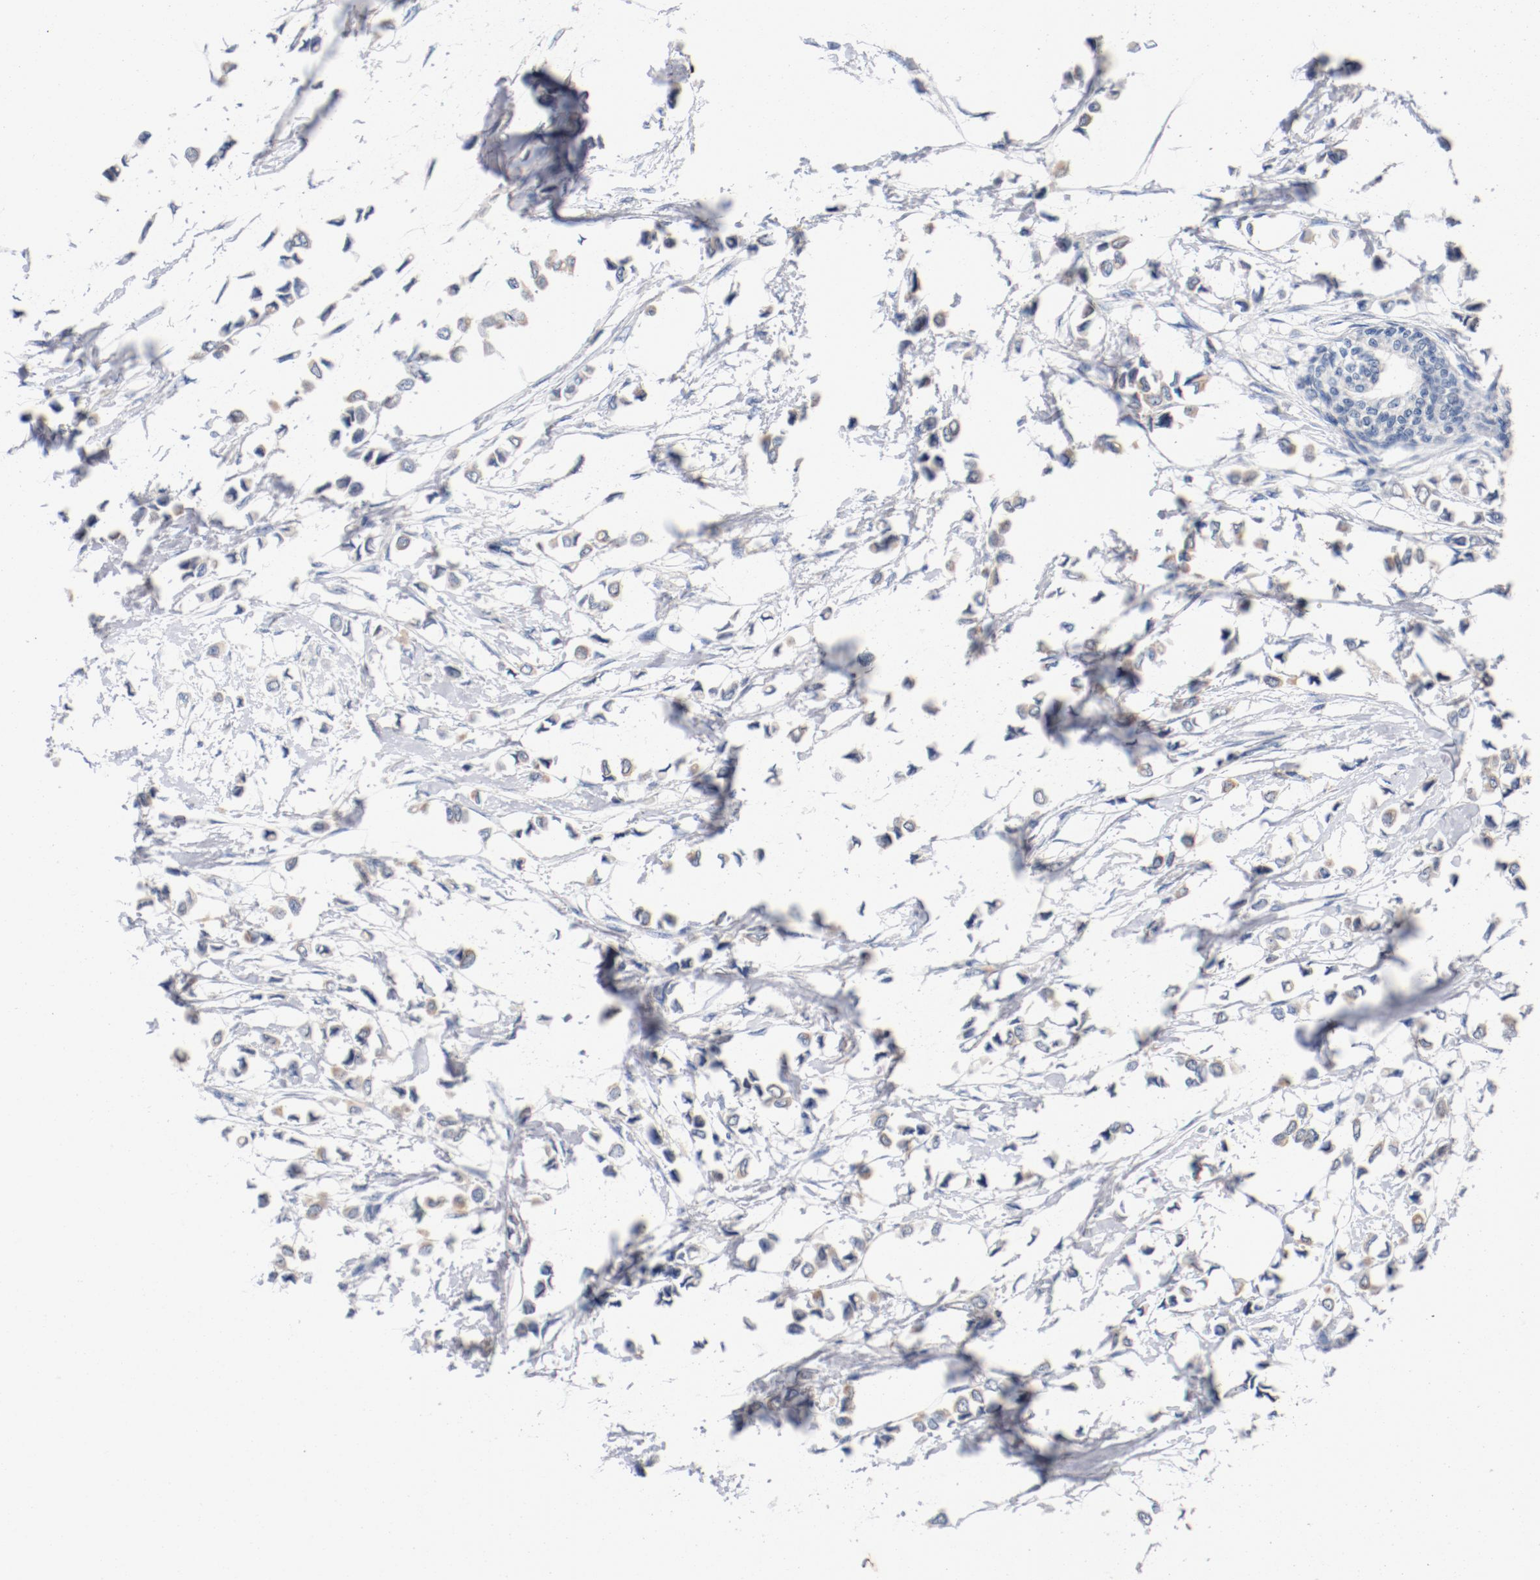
{"staining": {"intensity": "negative", "quantity": "none", "location": "none"}, "tissue": "breast cancer", "cell_type": "Tumor cells", "image_type": "cancer", "snomed": [{"axis": "morphology", "description": "Lobular carcinoma"}, {"axis": "topography", "description": "Breast"}], "caption": "This is an immunohistochemistry histopathology image of human breast cancer (lobular carcinoma). There is no expression in tumor cells.", "gene": "PIM1", "patient": {"sex": "female", "age": 51}}